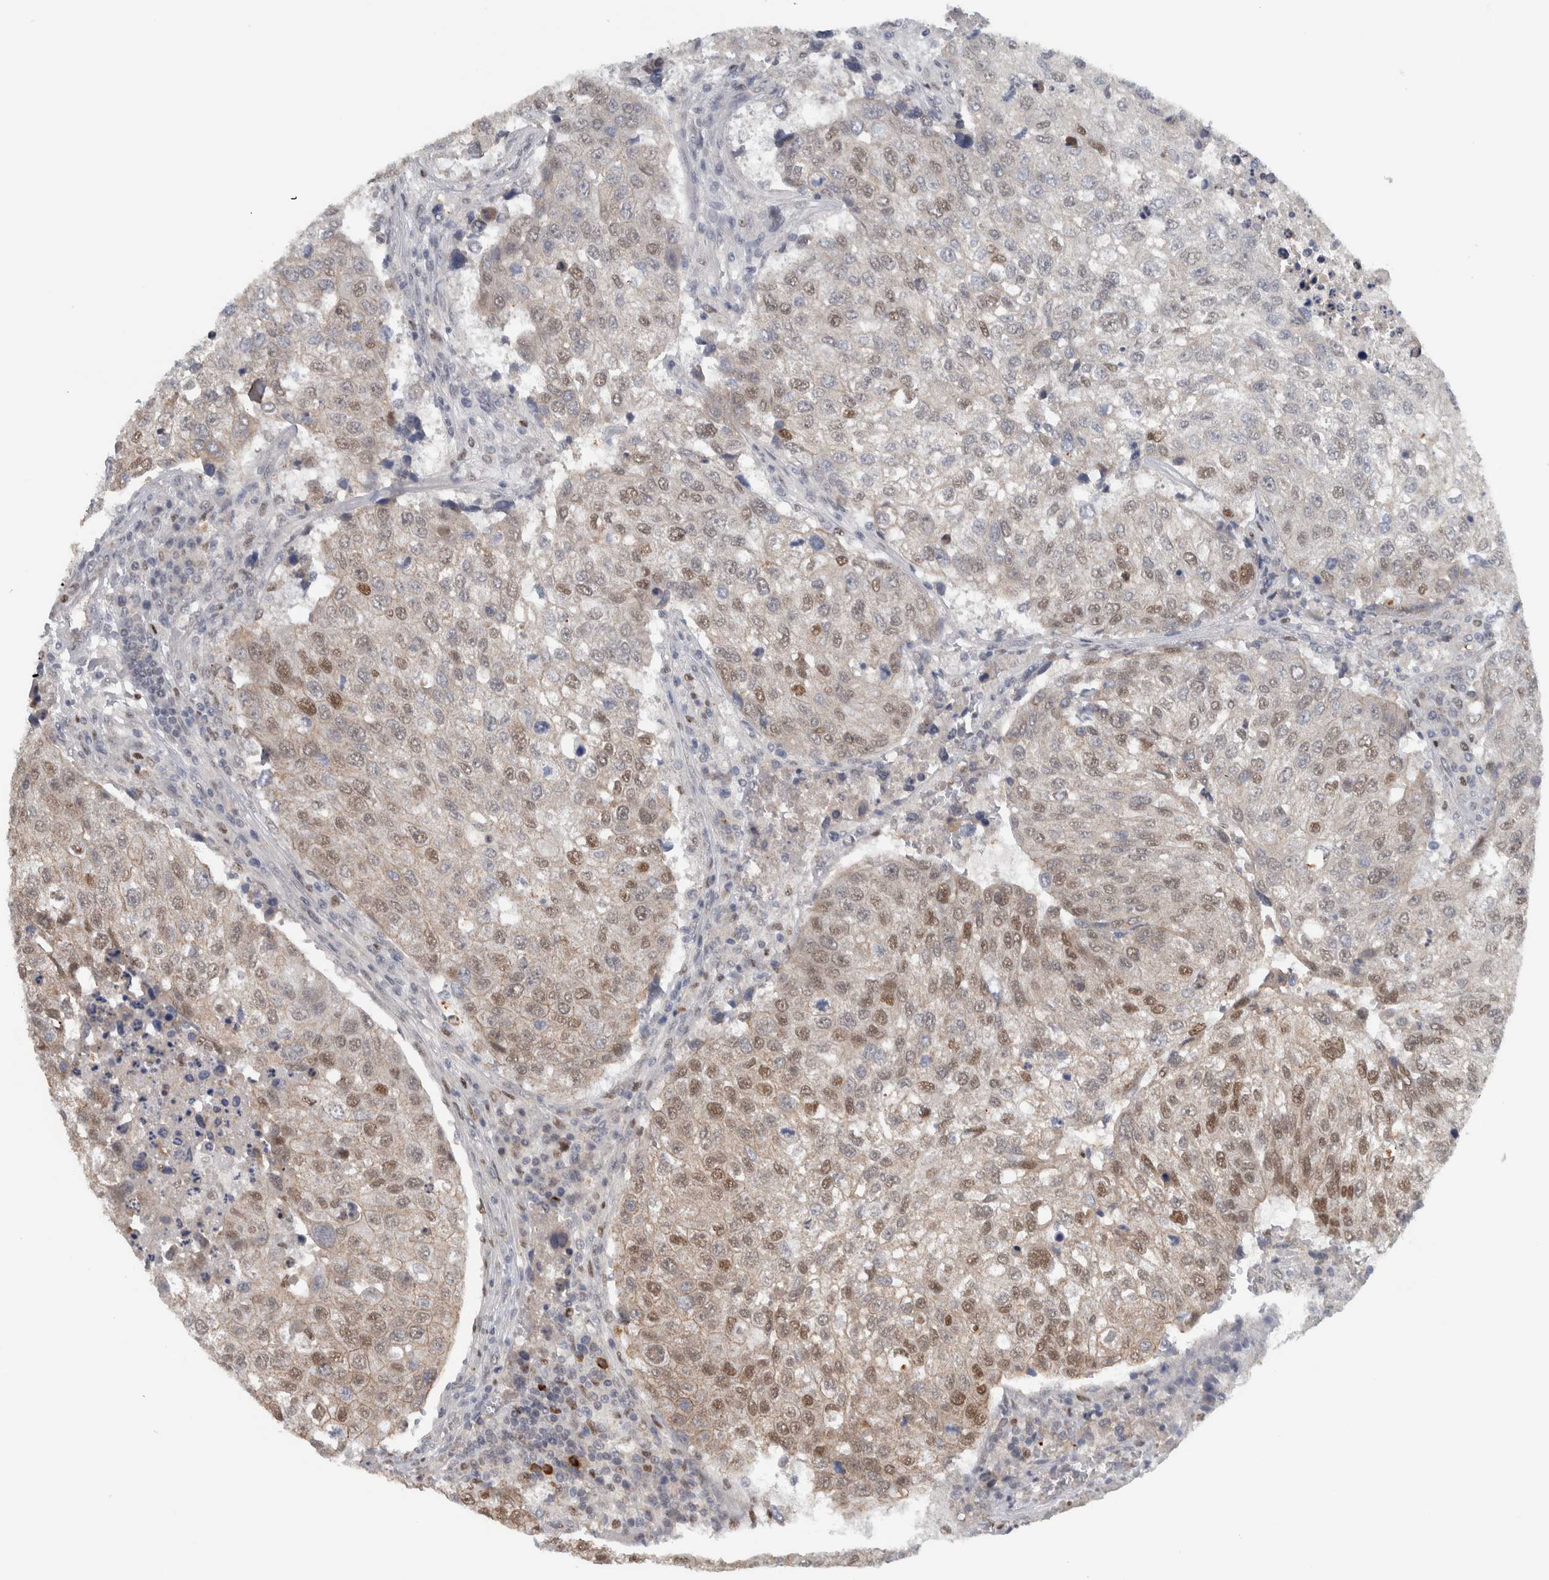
{"staining": {"intensity": "moderate", "quantity": "25%-75%", "location": "cytoplasmic/membranous,nuclear"}, "tissue": "urothelial cancer", "cell_type": "Tumor cells", "image_type": "cancer", "snomed": [{"axis": "morphology", "description": "Urothelial carcinoma, High grade"}, {"axis": "topography", "description": "Lymph node"}, {"axis": "topography", "description": "Urinary bladder"}], "caption": "Urothelial cancer stained with a protein marker shows moderate staining in tumor cells.", "gene": "ADPRM", "patient": {"sex": "male", "age": 51}}